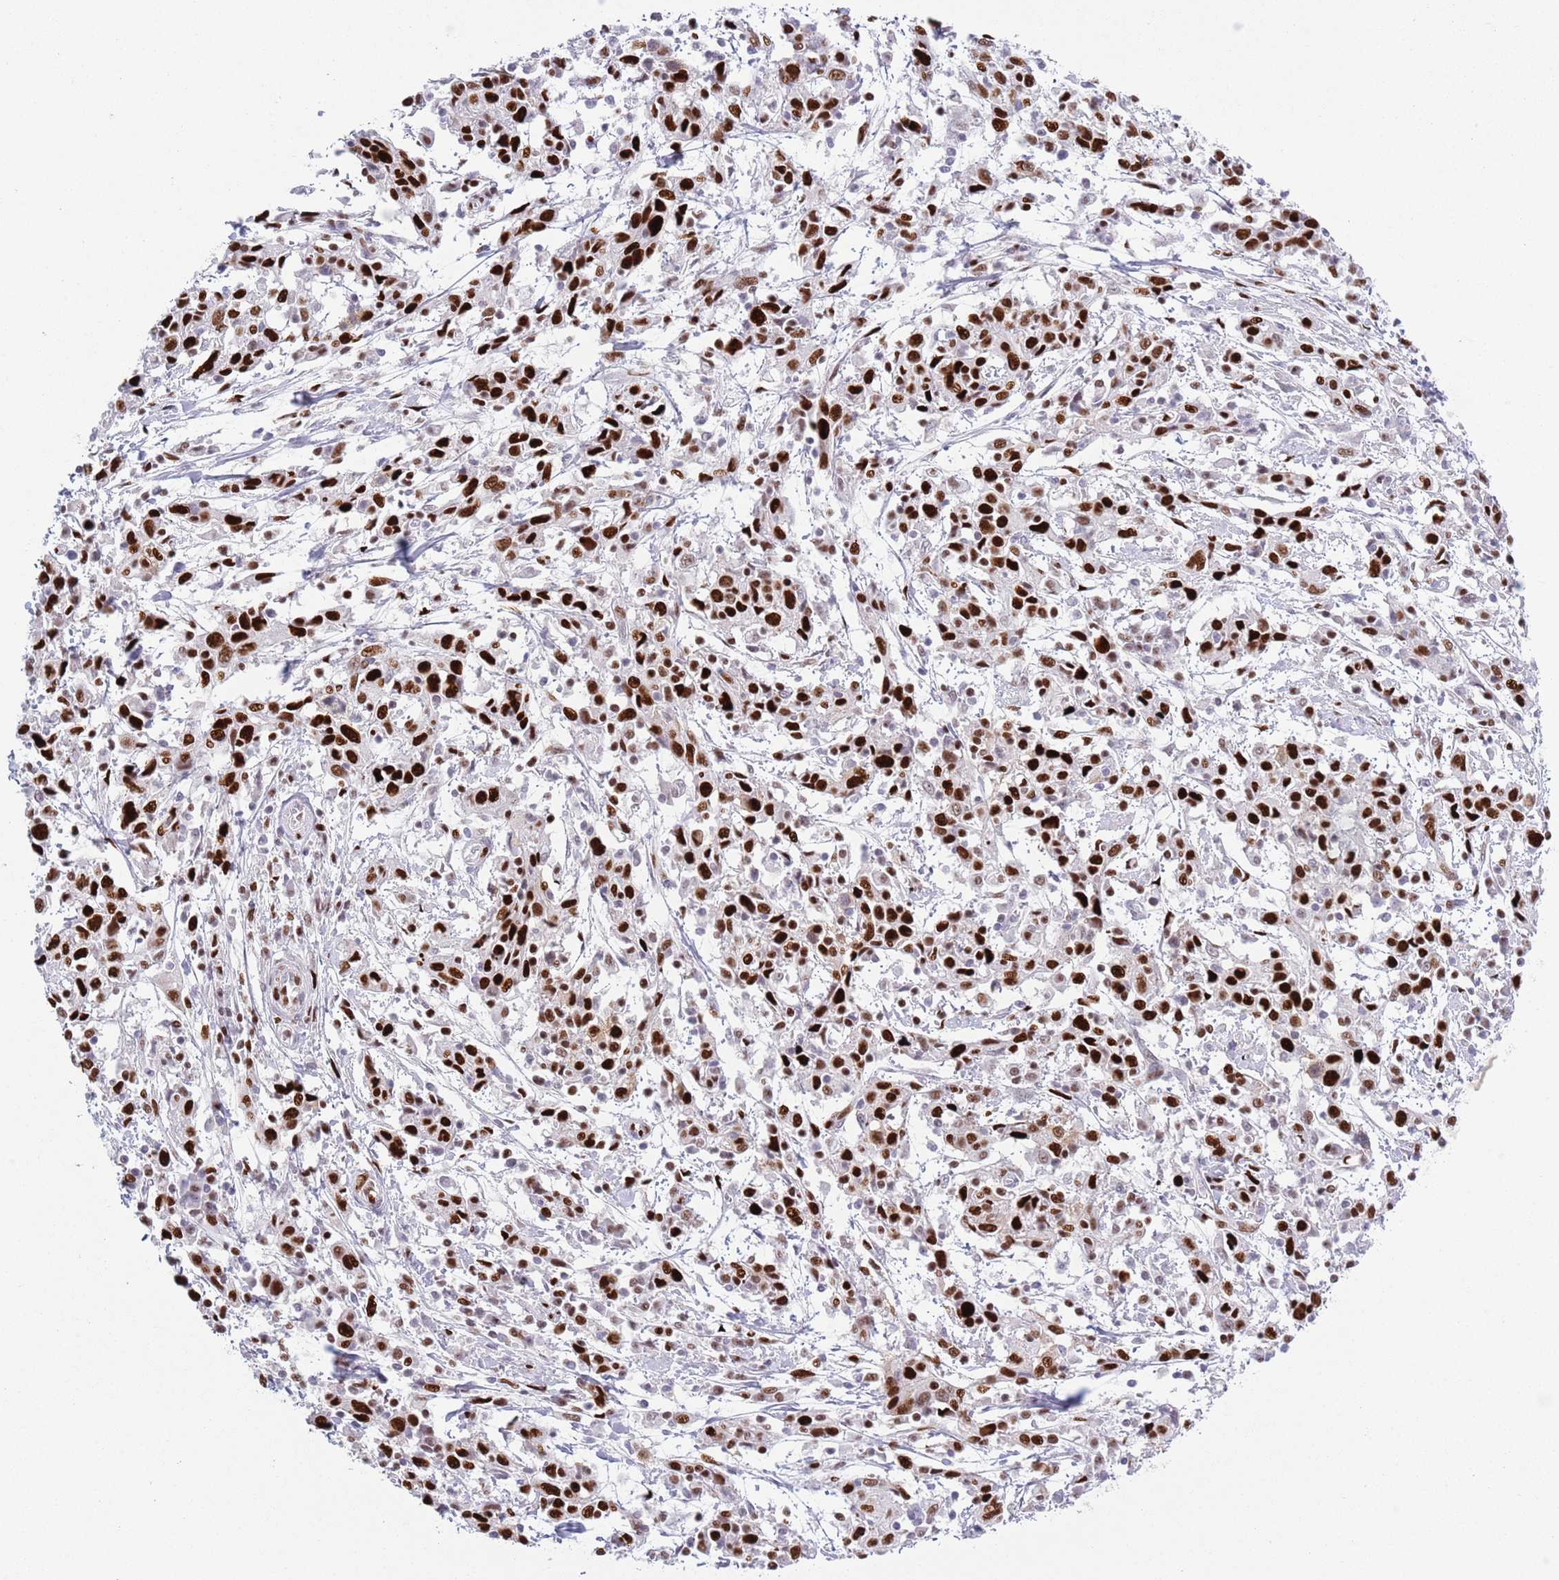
{"staining": {"intensity": "strong", "quantity": ">75%", "location": "nuclear"}, "tissue": "cervical cancer", "cell_type": "Tumor cells", "image_type": "cancer", "snomed": [{"axis": "morphology", "description": "Squamous cell carcinoma, NOS"}, {"axis": "topography", "description": "Cervix"}], "caption": "An image of cervical cancer (squamous cell carcinoma) stained for a protein exhibits strong nuclear brown staining in tumor cells.", "gene": "MFSD10", "patient": {"sex": "female", "age": 46}}